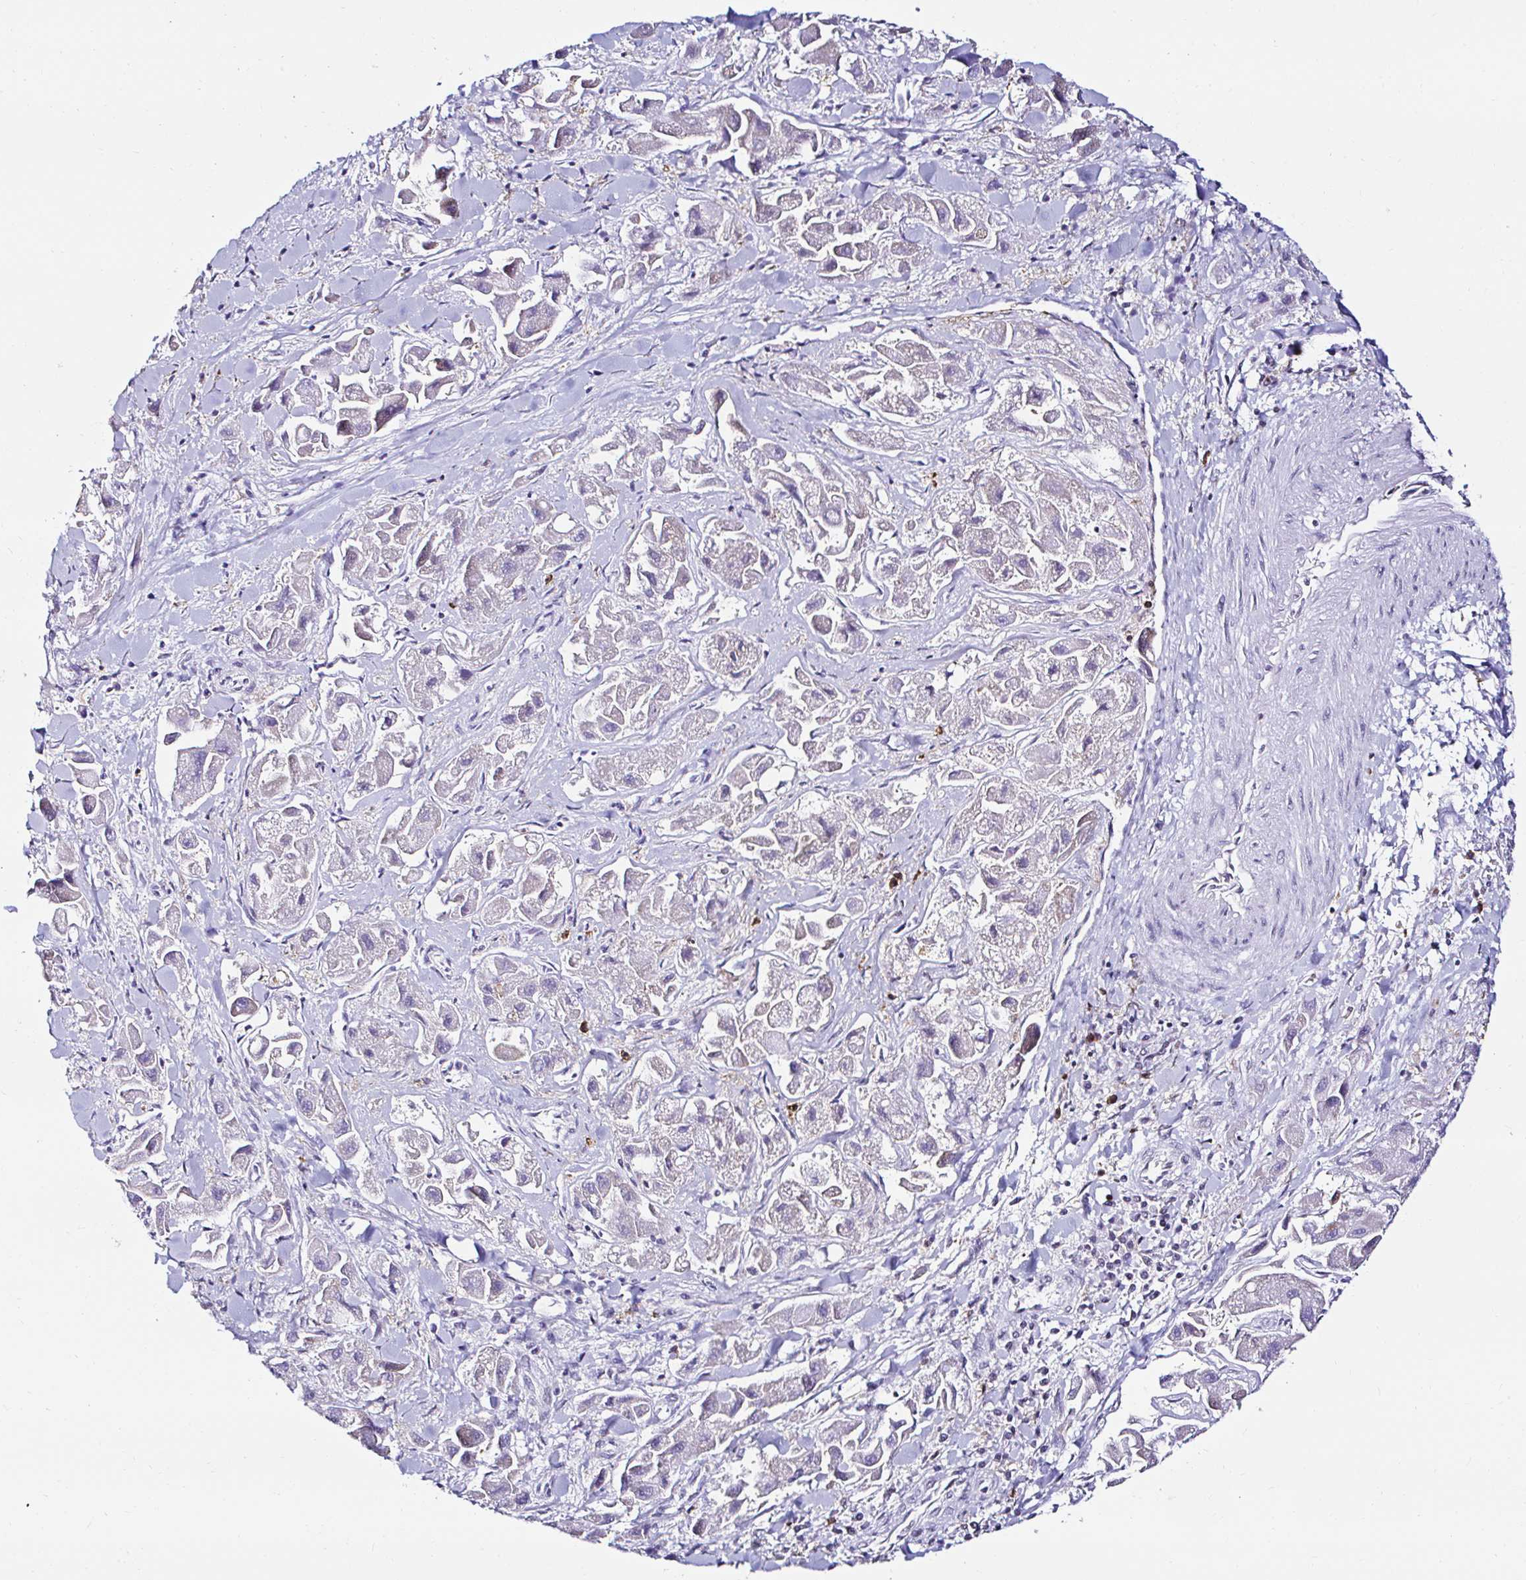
{"staining": {"intensity": "negative", "quantity": "none", "location": "none"}, "tissue": "liver cancer", "cell_type": "Tumor cells", "image_type": "cancer", "snomed": [{"axis": "morphology", "description": "Carcinoma, Hepatocellular, NOS"}, {"axis": "topography", "description": "Liver"}], "caption": "Liver cancer (hepatocellular carcinoma) was stained to show a protein in brown. There is no significant expression in tumor cells. Nuclei are stained in blue.", "gene": "CYBB", "patient": {"sex": "male", "age": 24}}